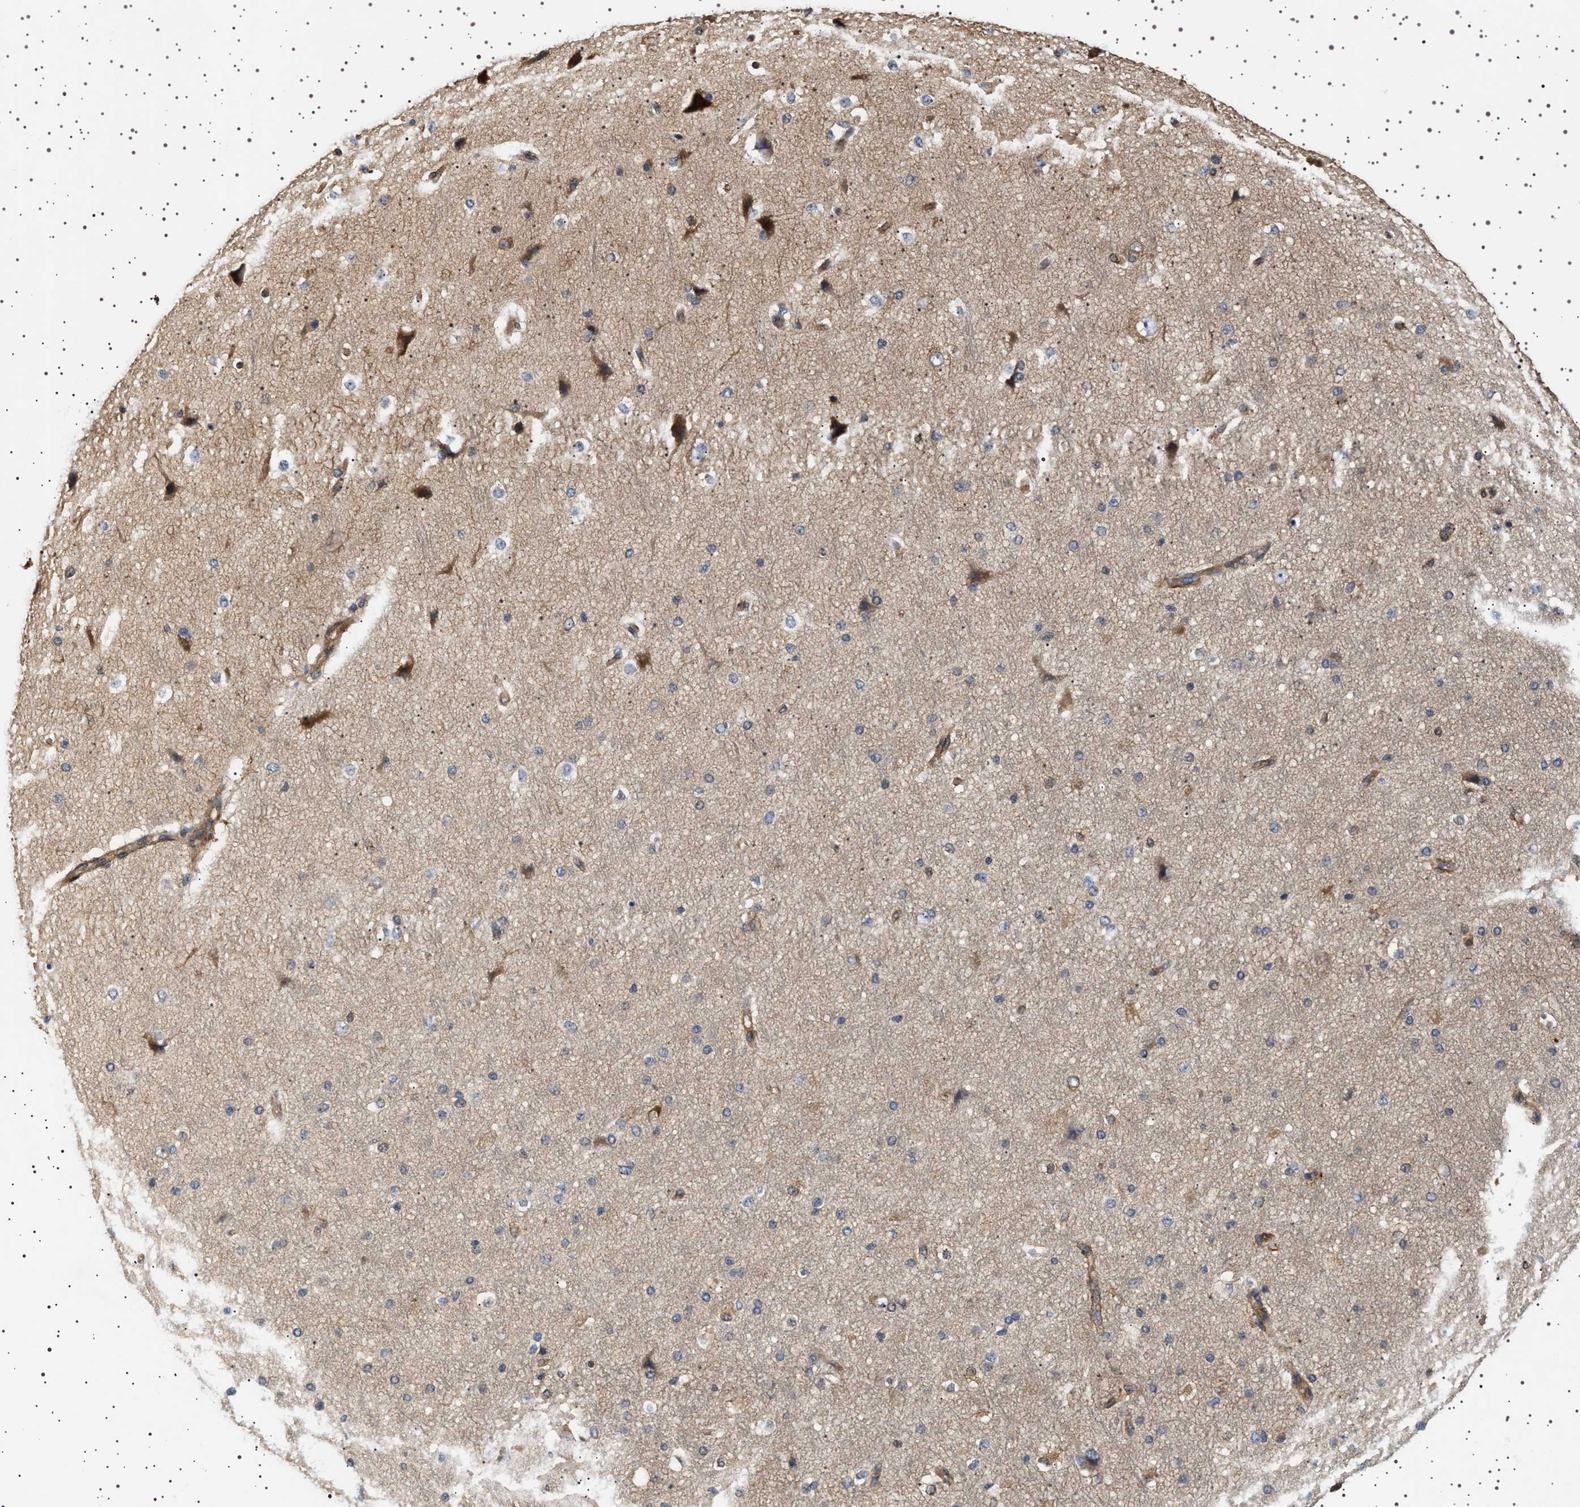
{"staining": {"intensity": "moderate", "quantity": ">75%", "location": "cytoplasmic/membranous"}, "tissue": "cerebral cortex", "cell_type": "Endothelial cells", "image_type": "normal", "snomed": [{"axis": "morphology", "description": "Normal tissue, NOS"}, {"axis": "morphology", "description": "Developmental malformation"}, {"axis": "topography", "description": "Cerebral cortex"}], "caption": "Protein expression analysis of normal cerebral cortex demonstrates moderate cytoplasmic/membranous expression in approximately >75% of endothelial cells. Nuclei are stained in blue.", "gene": "GUCY1B1", "patient": {"sex": "female", "age": 30}}